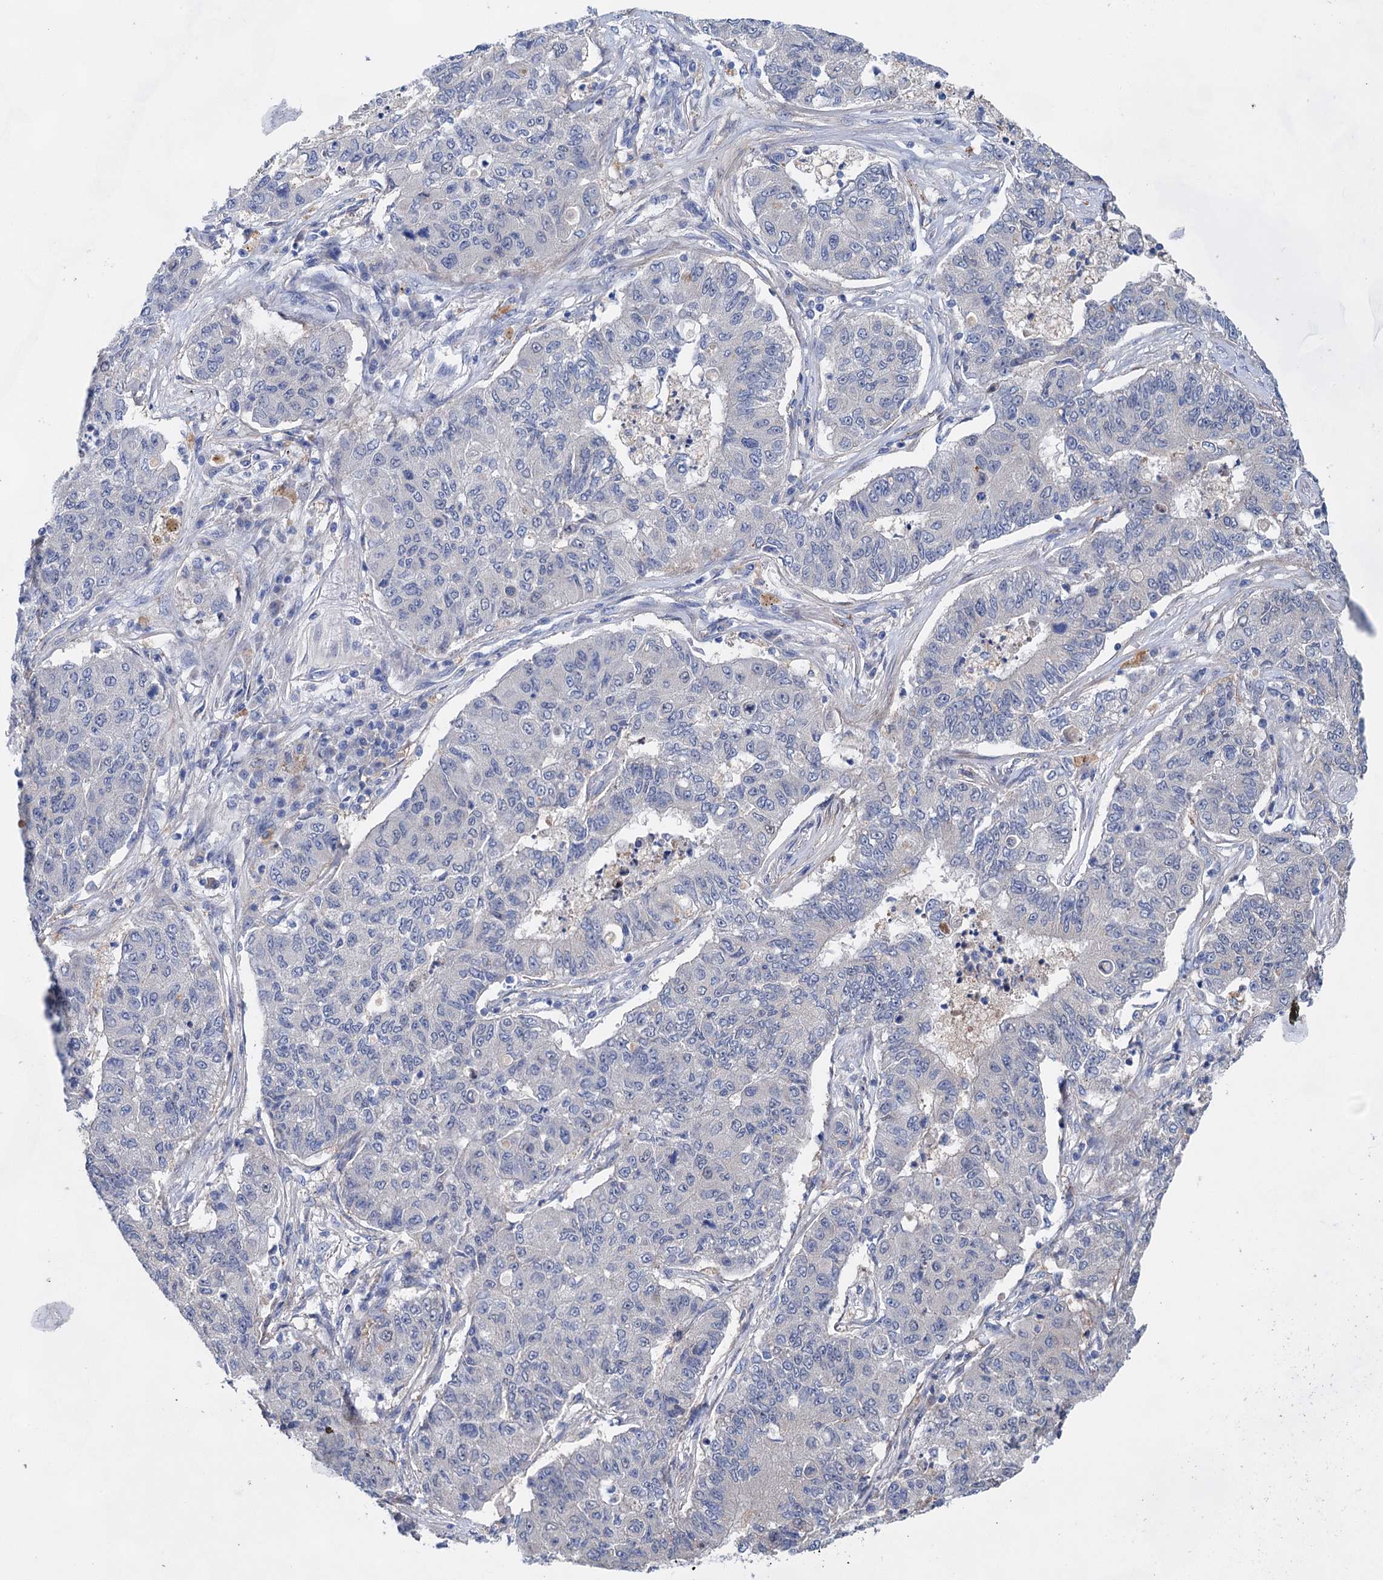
{"staining": {"intensity": "negative", "quantity": "none", "location": "none"}, "tissue": "lung cancer", "cell_type": "Tumor cells", "image_type": "cancer", "snomed": [{"axis": "morphology", "description": "Squamous cell carcinoma, NOS"}, {"axis": "topography", "description": "Lung"}], "caption": "A high-resolution photomicrograph shows IHC staining of lung squamous cell carcinoma, which shows no significant positivity in tumor cells.", "gene": "GPR155", "patient": {"sex": "male", "age": 74}}